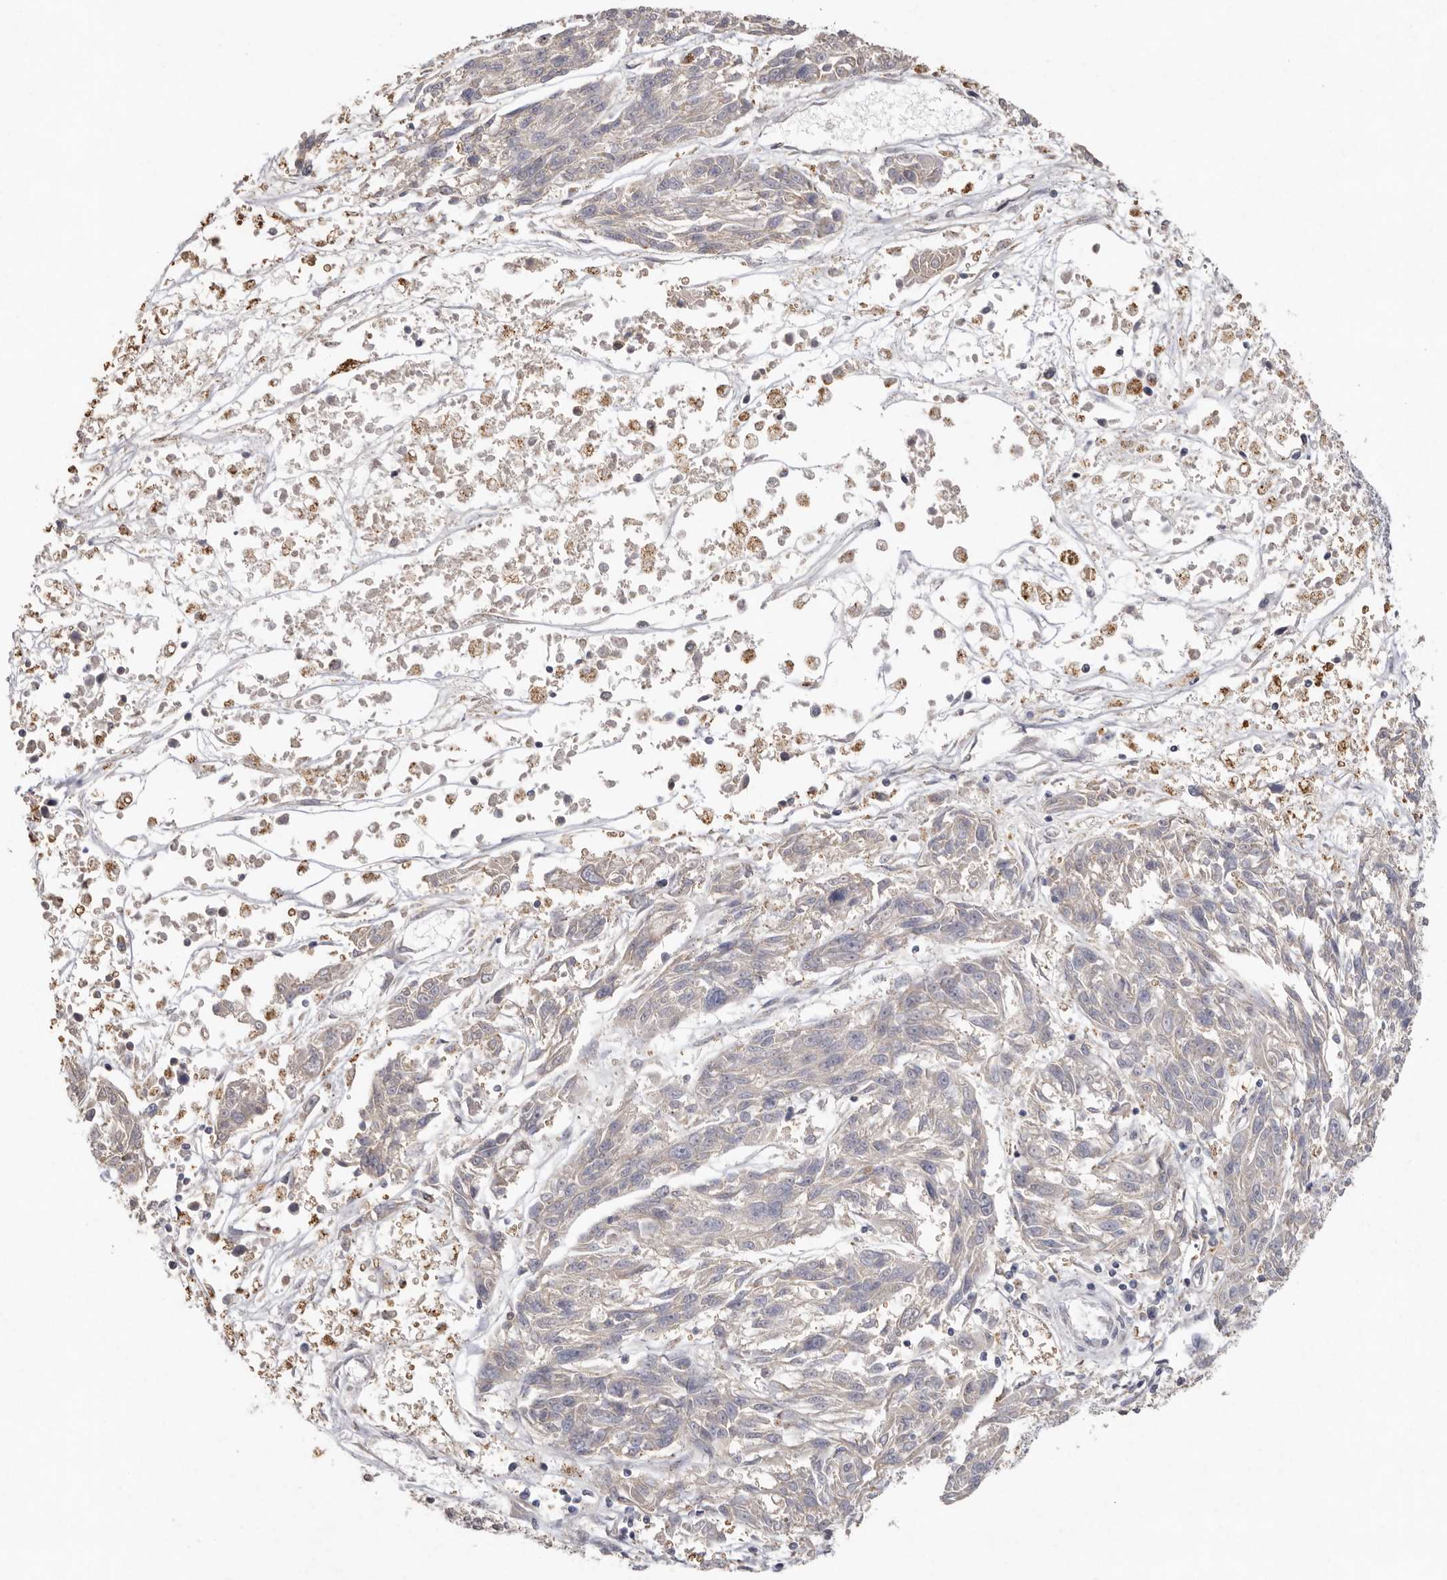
{"staining": {"intensity": "negative", "quantity": "none", "location": "none"}, "tissue": "melanoma", "cell_type": "Tumor cells", "image_type": "cancer", "snomed": [{"axis": "morphology", "description": "Malignant melanoma, NOS"}, {"axis": "topography", "description": "Skin"}], "caption": "Immunohistochemical staining of human malignant melanoma displays no significant expression in tumor cells.", "gene": "FAM185A", "patient": {"sex": "male", "age": 53}}